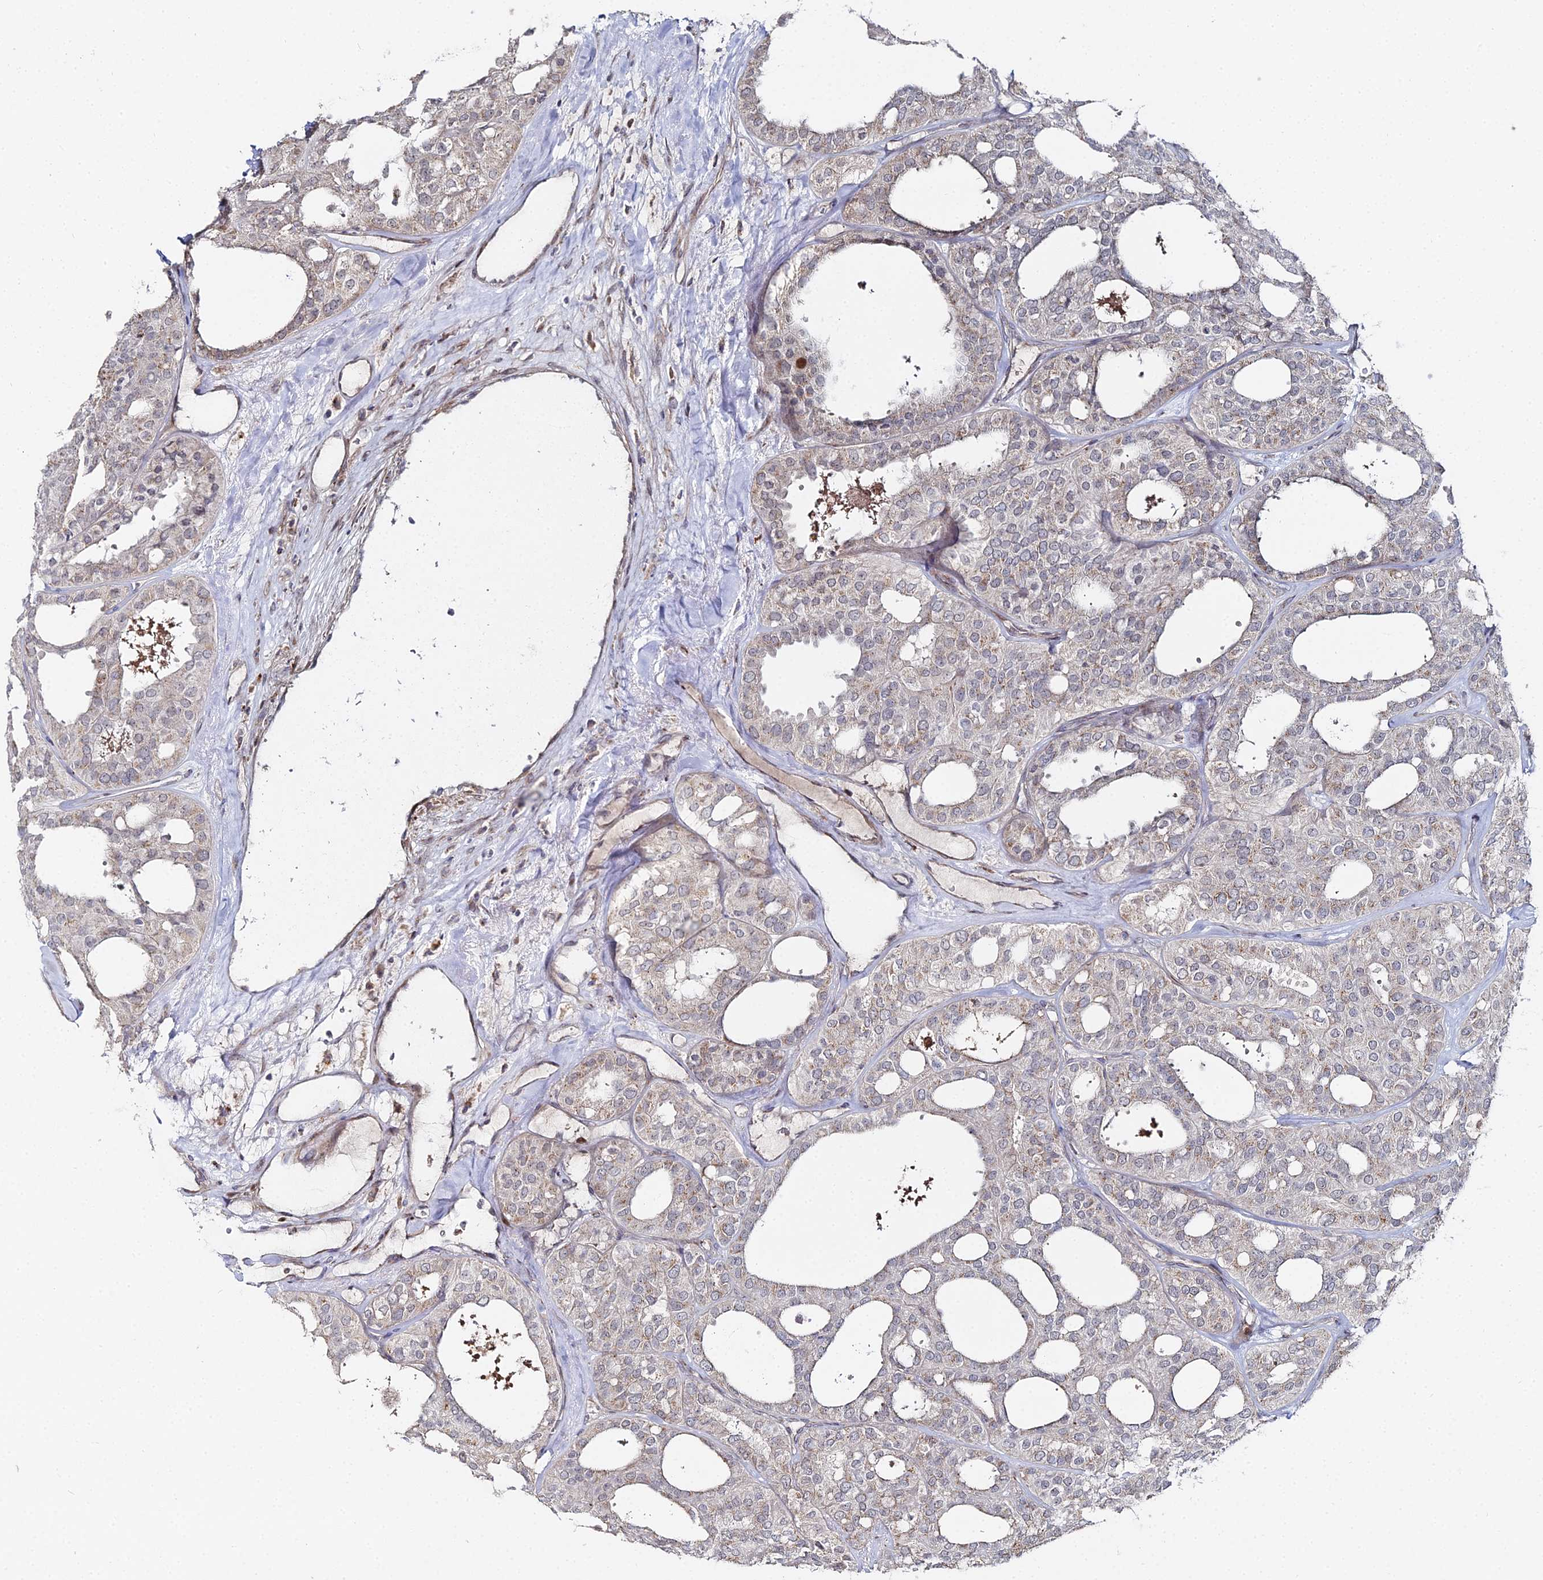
{"staining": {"intensity": "weak", "quantity": "<25%", "location": "cytoplasmic/membranous"}, "tissue": "thyroid cancer", "cell_type": "Tumor cells", "image_type": "cancer", "snomed": [{"axis": "morphology", "description": "Follicular adenoma carcinoma, NOS"}, {"axis": "topography", "description": "Thyroid gland"}], "caption": "This is an IHC histopathology image of human thyroid cancer. There is no staining in tumor cells.", "gene": "SGMS1", "patient": {"sex": "male", "age": 75}}